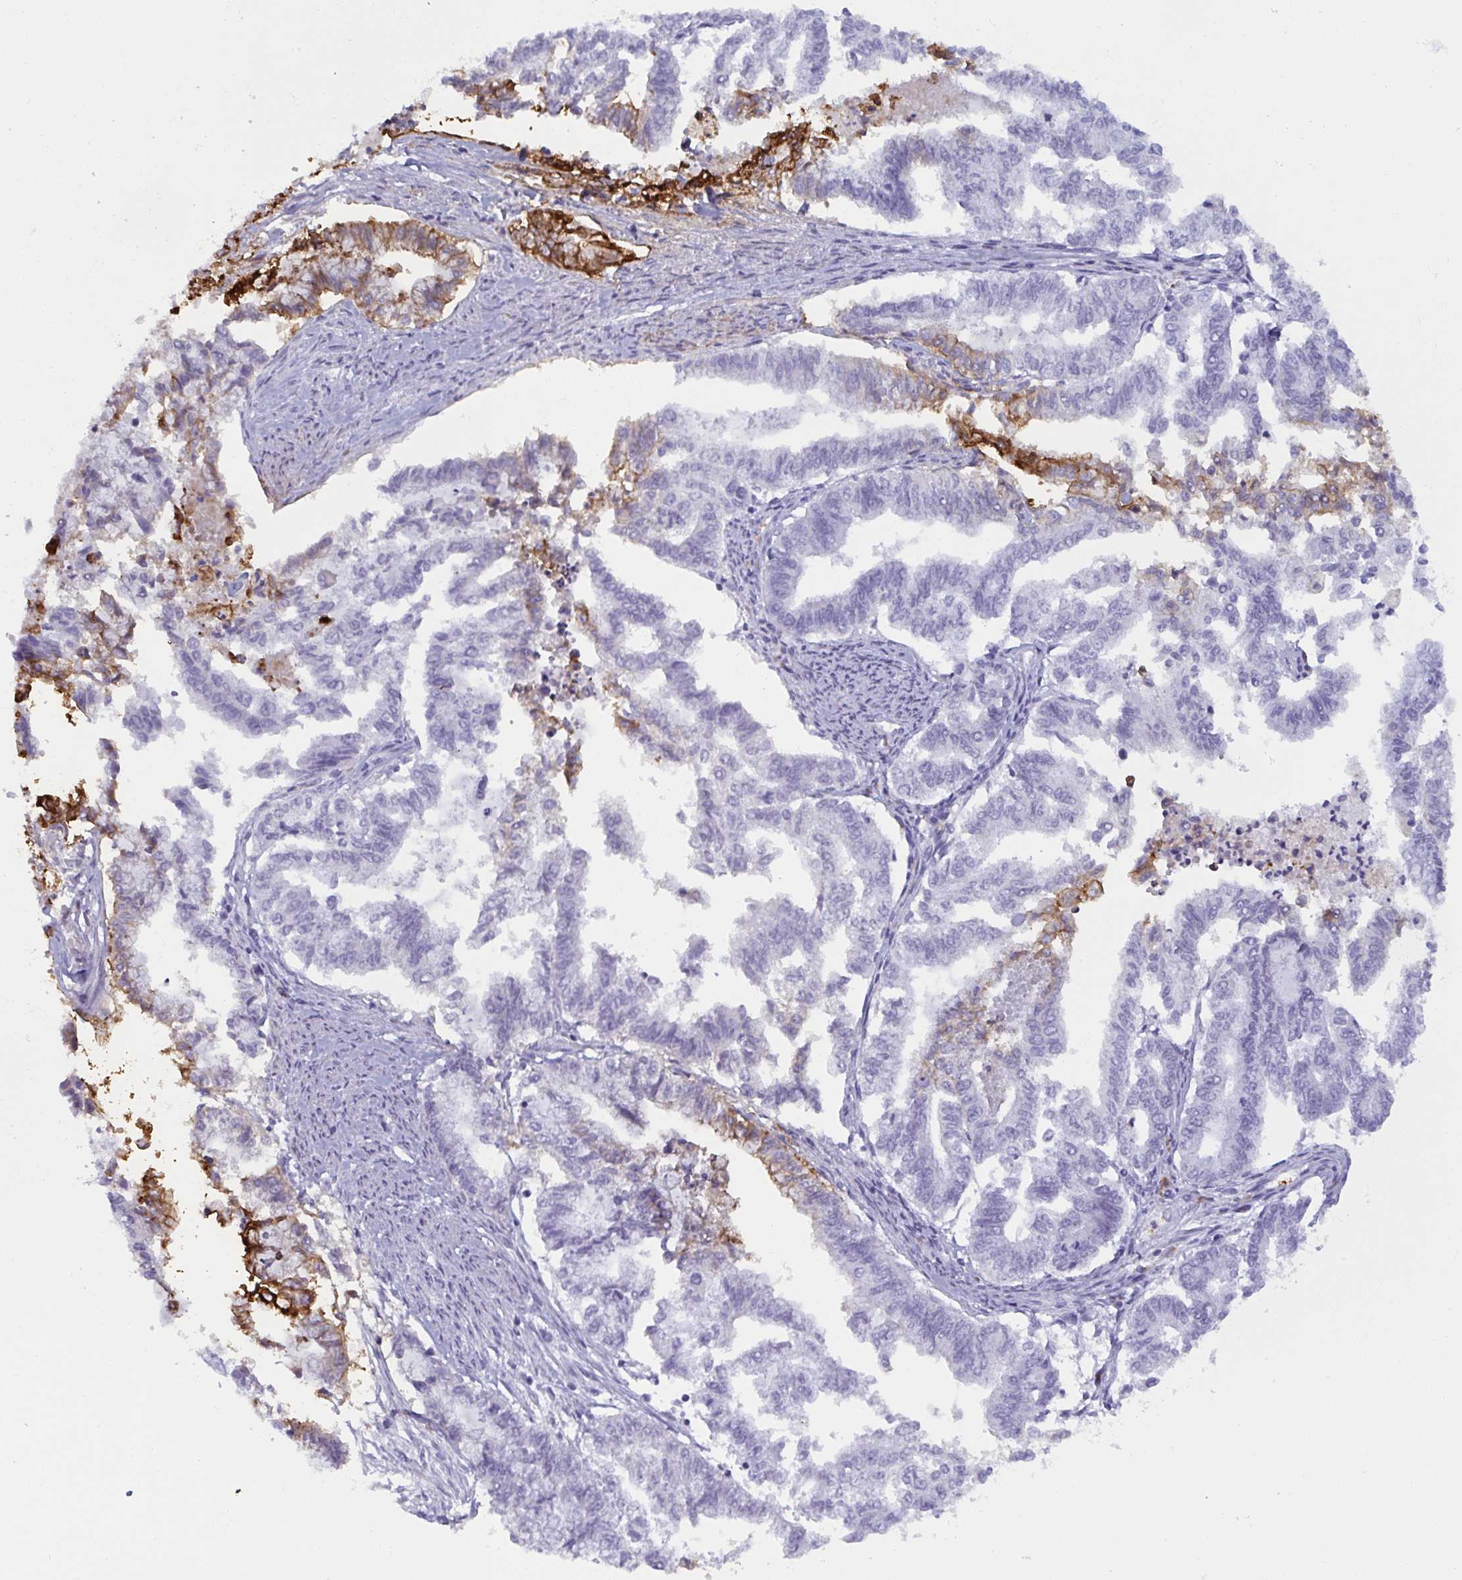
{"staining": {"intensity": "moderate", "quantity": "<25%", "location": "cytoplasmic/membranous"}, "tissue": "endometrial cancer", "cell_type": "Tumor cells", "image_type": "cancer", "snomed": [{"axis": "morphology", "description": "Adenocarcinoma, NOS"}, {"axis": "topography", "description": "Endometrium"}], "caption": "Moderate cytoplasmic/membranous protein staining is present in about <25% of tumor cells in endometrial cancer (adenocarcinoma).", "gene": "SLC2A1", "patient": {"sex": "female", "age": 79}}